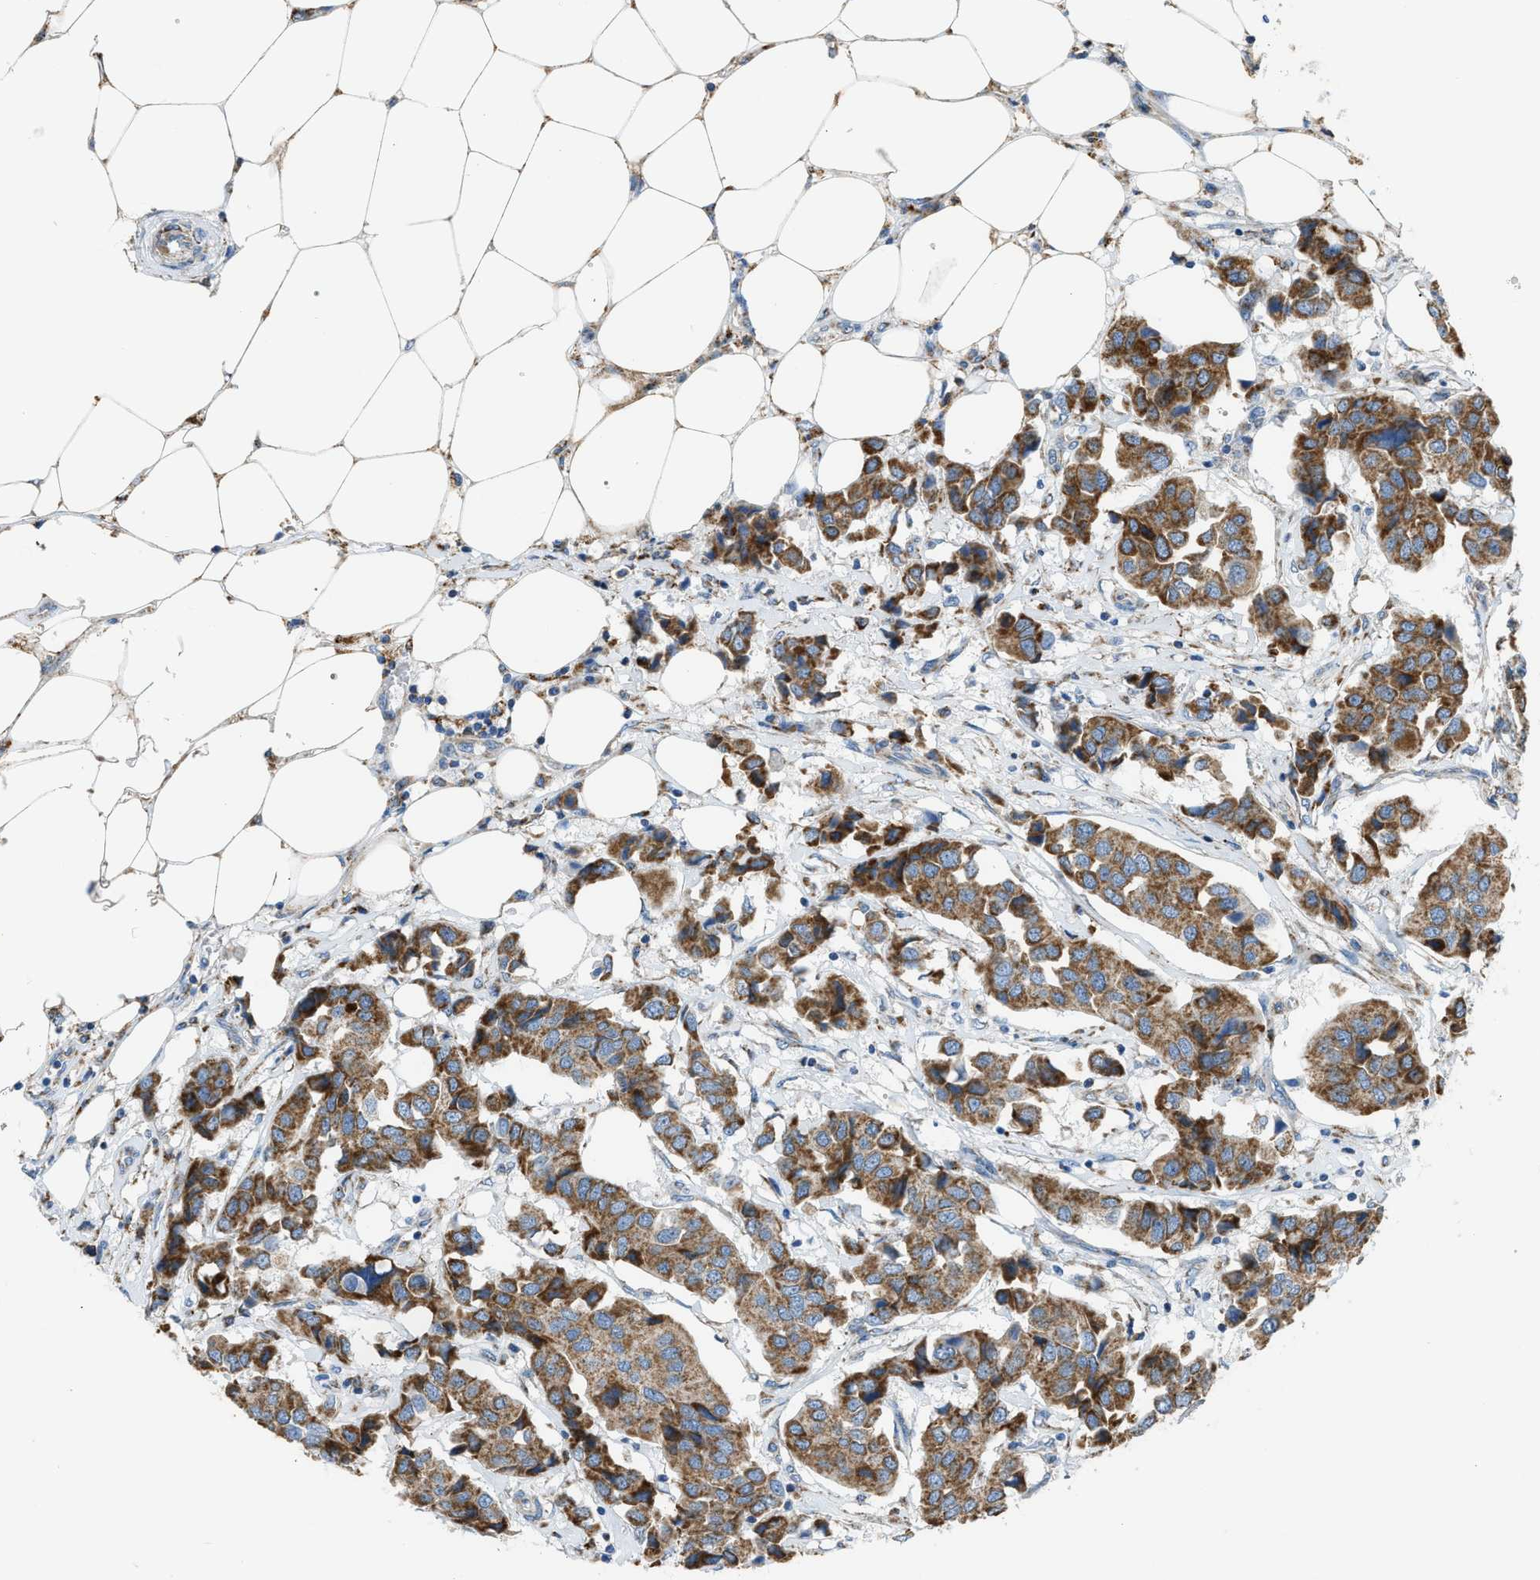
{"staining": {"intensity": "moderate", "quantity": ">75%", "location": "cytoplasmic/membranous"}, "tissue": "breast cancer", "cell_type": "Tumor cells", "image_type": "cancer", "snomed": [{"axis": "morphology", "description": "Duct carcinoma"}, {"axis": "topography", "description": "Breast"}], "caption": "A brown stain labels moderate cytoplasmic/membranous positivity of a protein in breast cancer (intraductal carcinoma) tumor cells. (brown staining indicates protein expression, while blue staining denotes nuclei).", "gene": "SMIM20", "patient": {"sex": "female", "age": 80}}